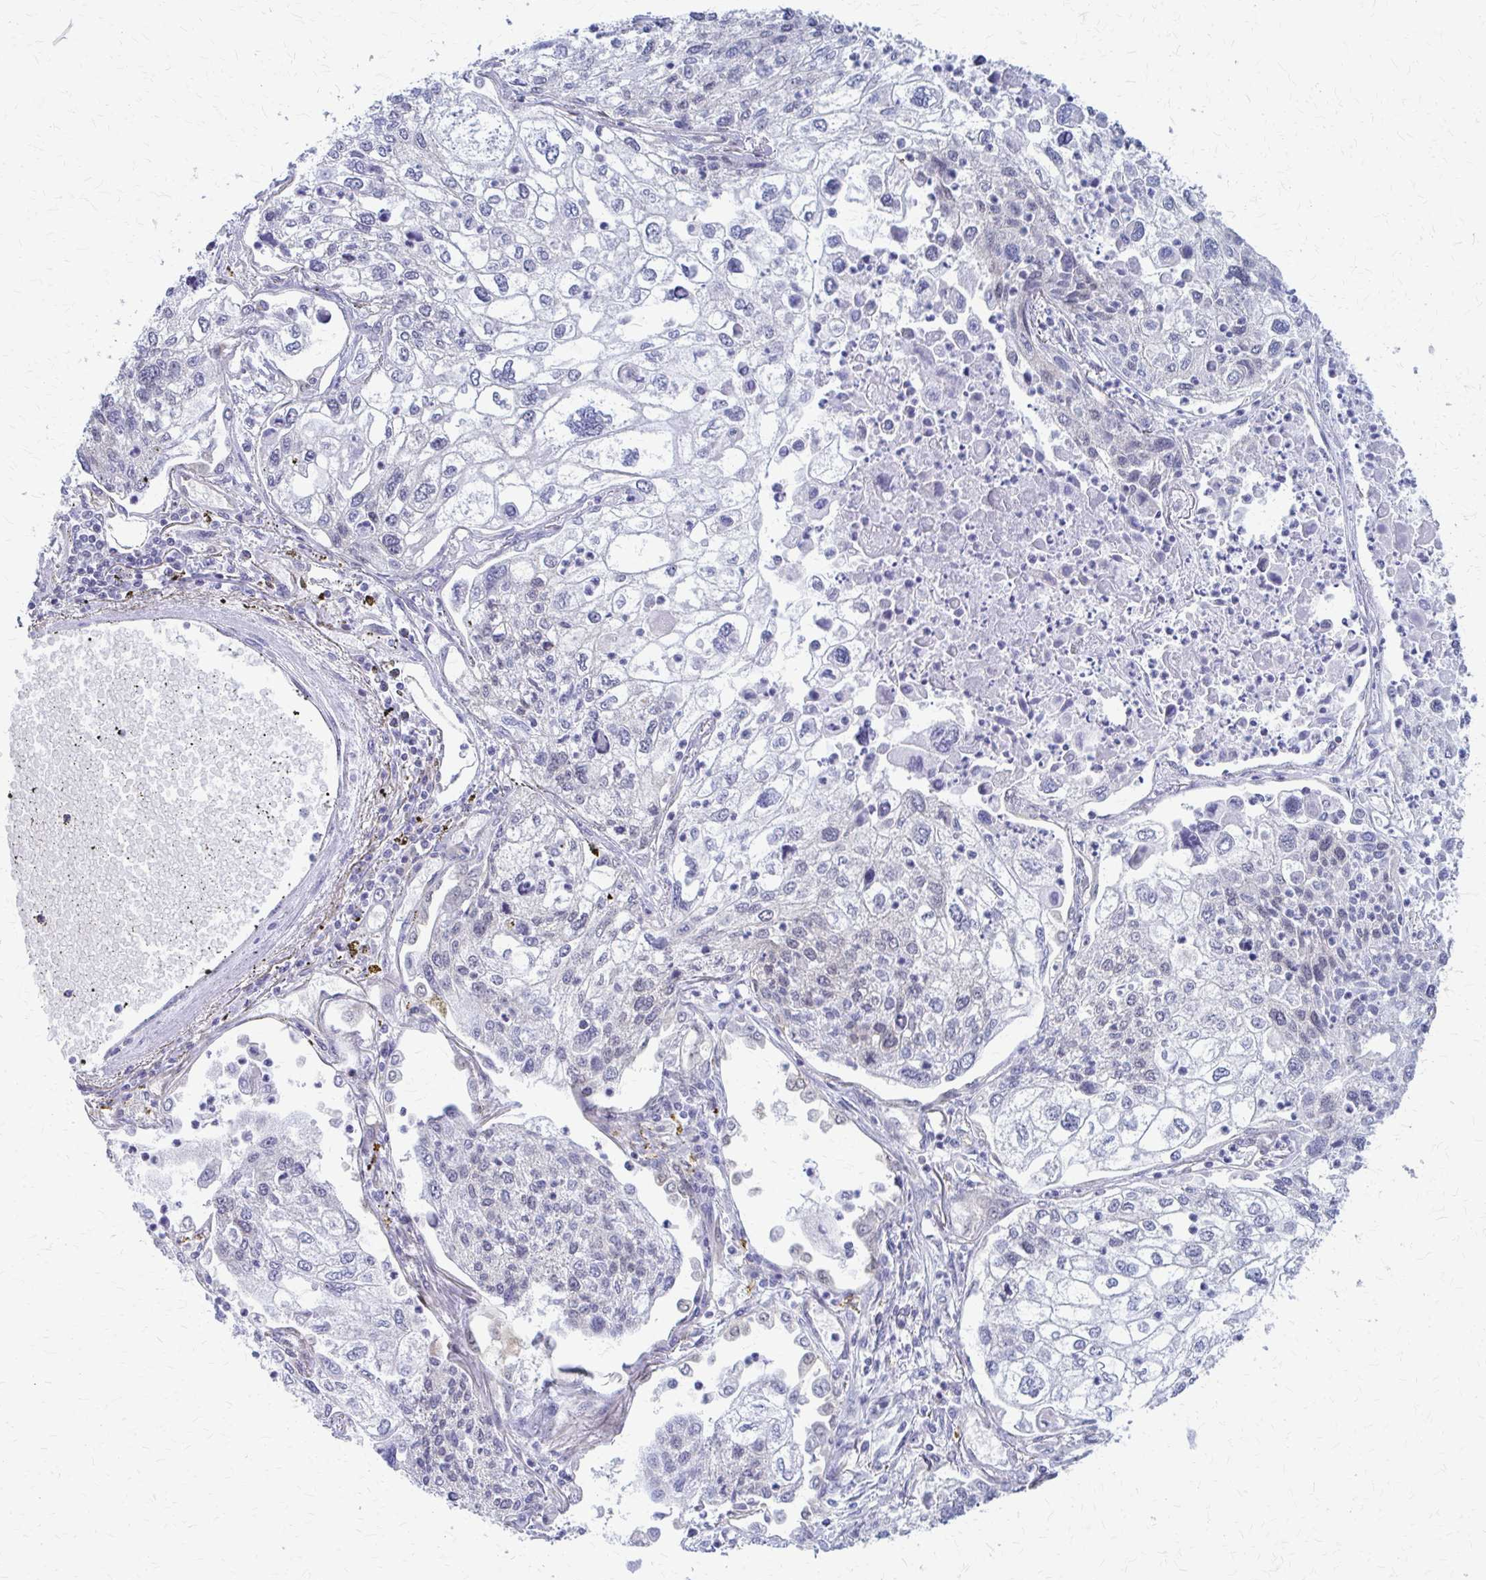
{"staining": {"intensity": "negative", "quantity": "none", "location": "none"}, "tissue": "lung cancer", "cell_type": "Tumor cells", "image_type": "cancer", "snomed": [{"axis": "morphology", "description": "Squamous cell carcinoma, NOS"}, {"axis": "topography", "description": "Lung"}], "caption": "Tumor cells are negative for brown protein staining in squamous cell carcinoma (lung). (Immunohistochemistry, brightfield microscopy, high magnification).", "gene": "CLIC2", "patient": {"sex": "male", "age": 74}}